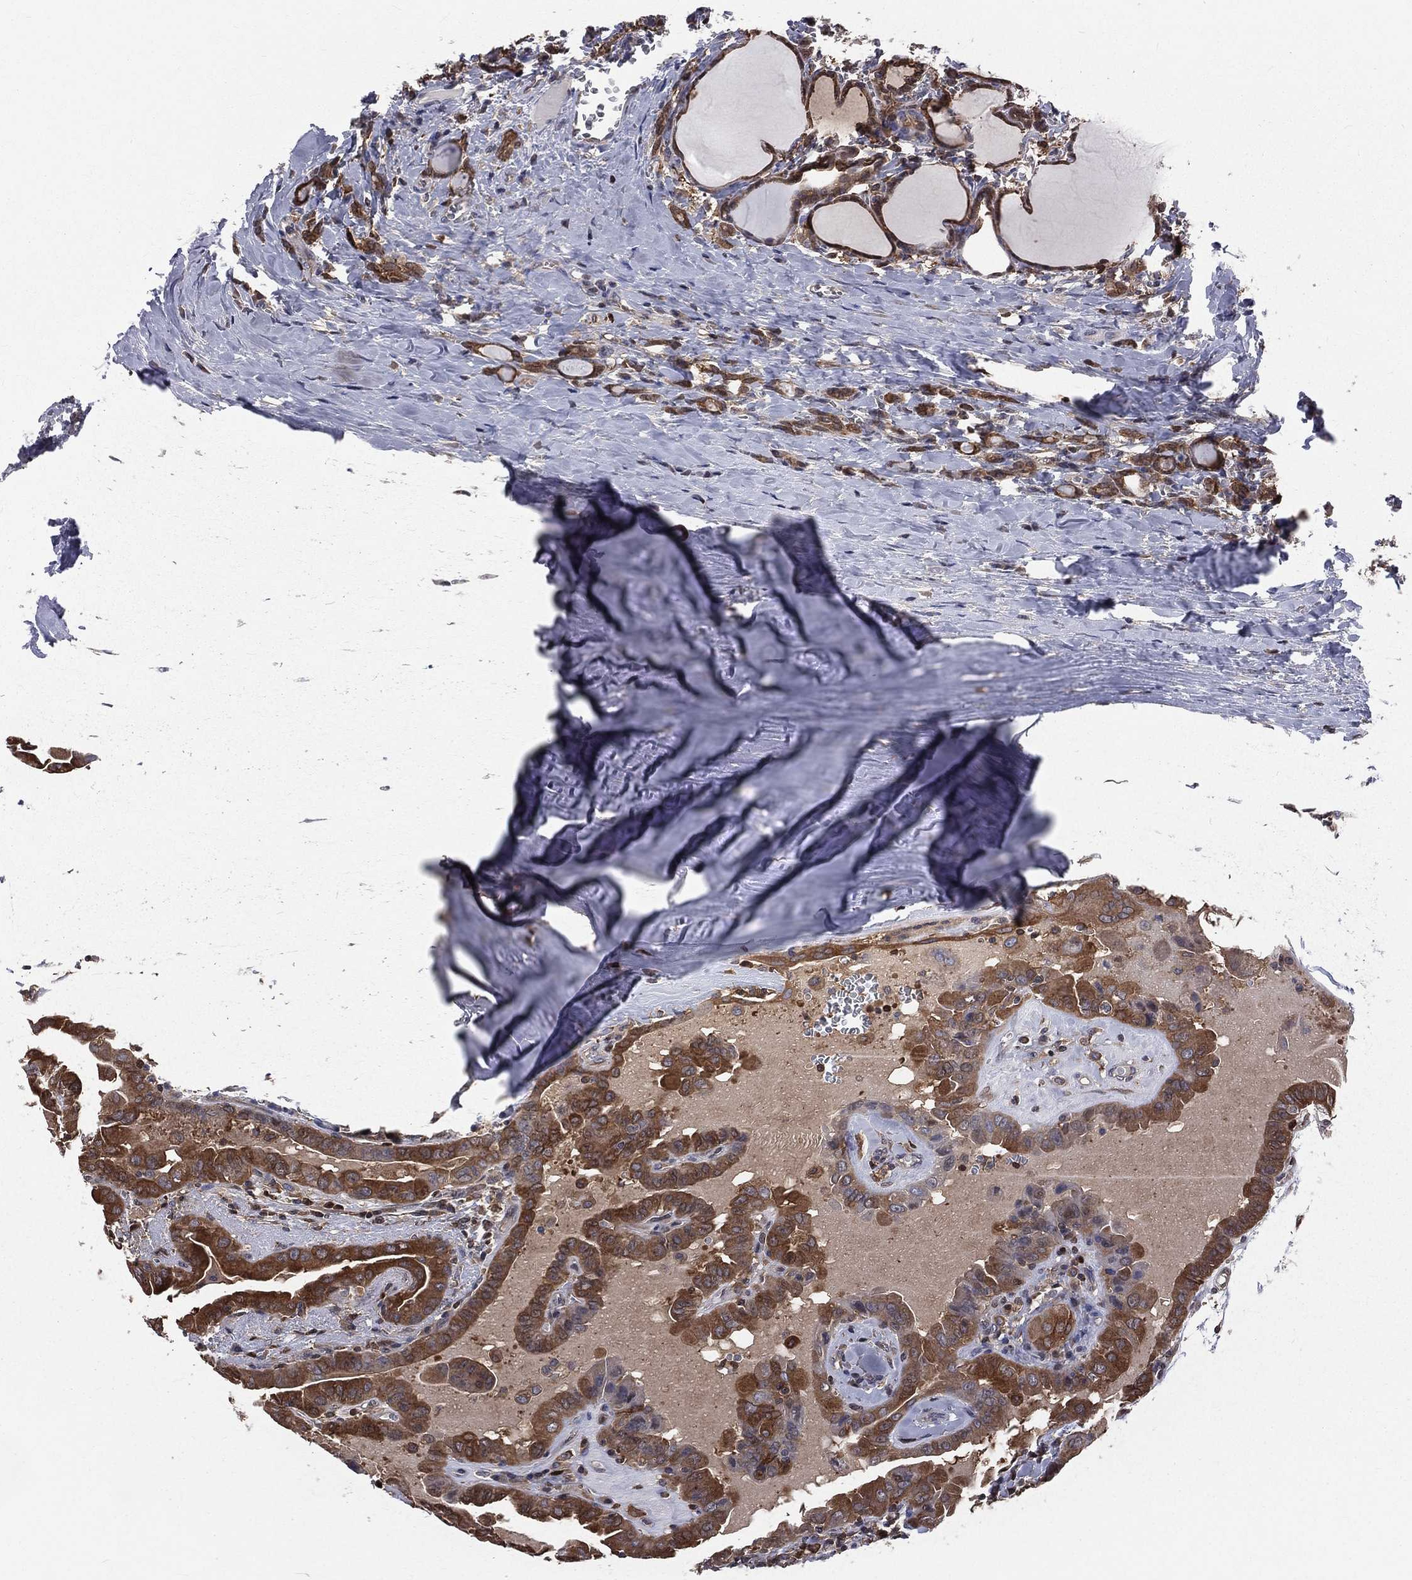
{"staining": {"intensity": "strong", "quantity": ">75%", "location": "cytoplasmic/membranous"}, "tissue": "thyroid cancer", "cell_type": "Tumor cells", "image_type": "cancer", "snomed": [{"axis": "morphology", "description": "Papillary adenocarcinoma, NOS"}, {"axis": "topography", "description": "Thyroid gland"}], "caption": "Thyroid cancer tissue reveals strong cytoplasmic/membranous staining in approximately >75% of tumor cells Nuclei are stained in blue.", "gene": "TBC1D2", "patient": {"sex": "female", "age": 37}}